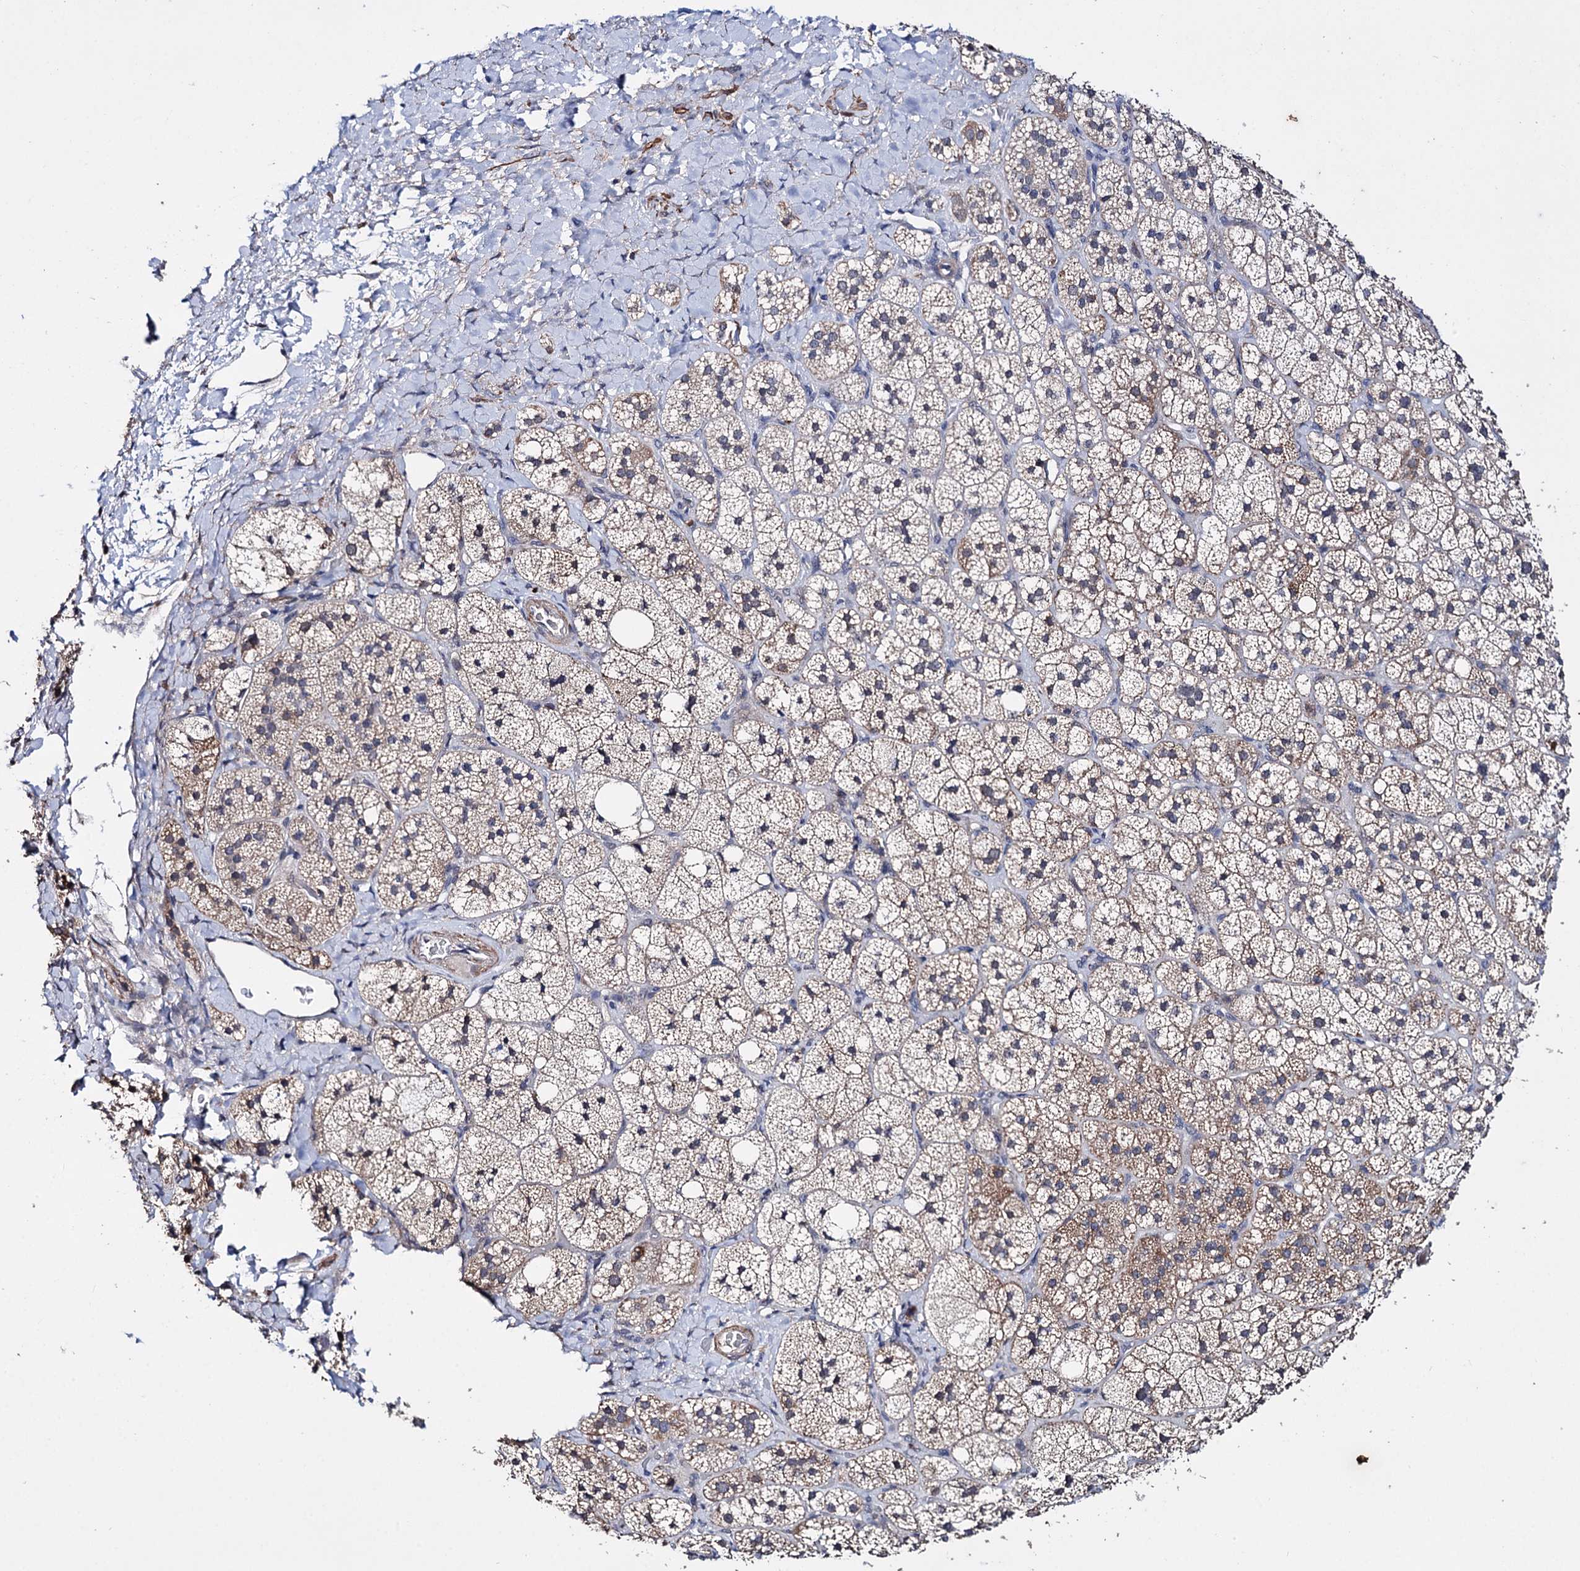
{"staining": {"intensity": "moderate", "quantity": "25%-75%", "location": "cytoplasmic/membranous"}, "tissue": "adrenal gland", "cell_type": "Glandular cells", "image_type": "normal", "snomed": [{"axis": "morphology", "description": "Normal tissue, NOS"}, {"axis": "topography", "description": "Adrenal gland"}], "caption": "IHC (DAB (3,3'-diaminobenzidine)) staining of unremarkable human adrenal gland displays moderate cytoplasmic/membranous protein expression in approximately 25%-75% of glandular cells.", "gene": "CLPB", "patient": {"sex": "male", "age": 61}}